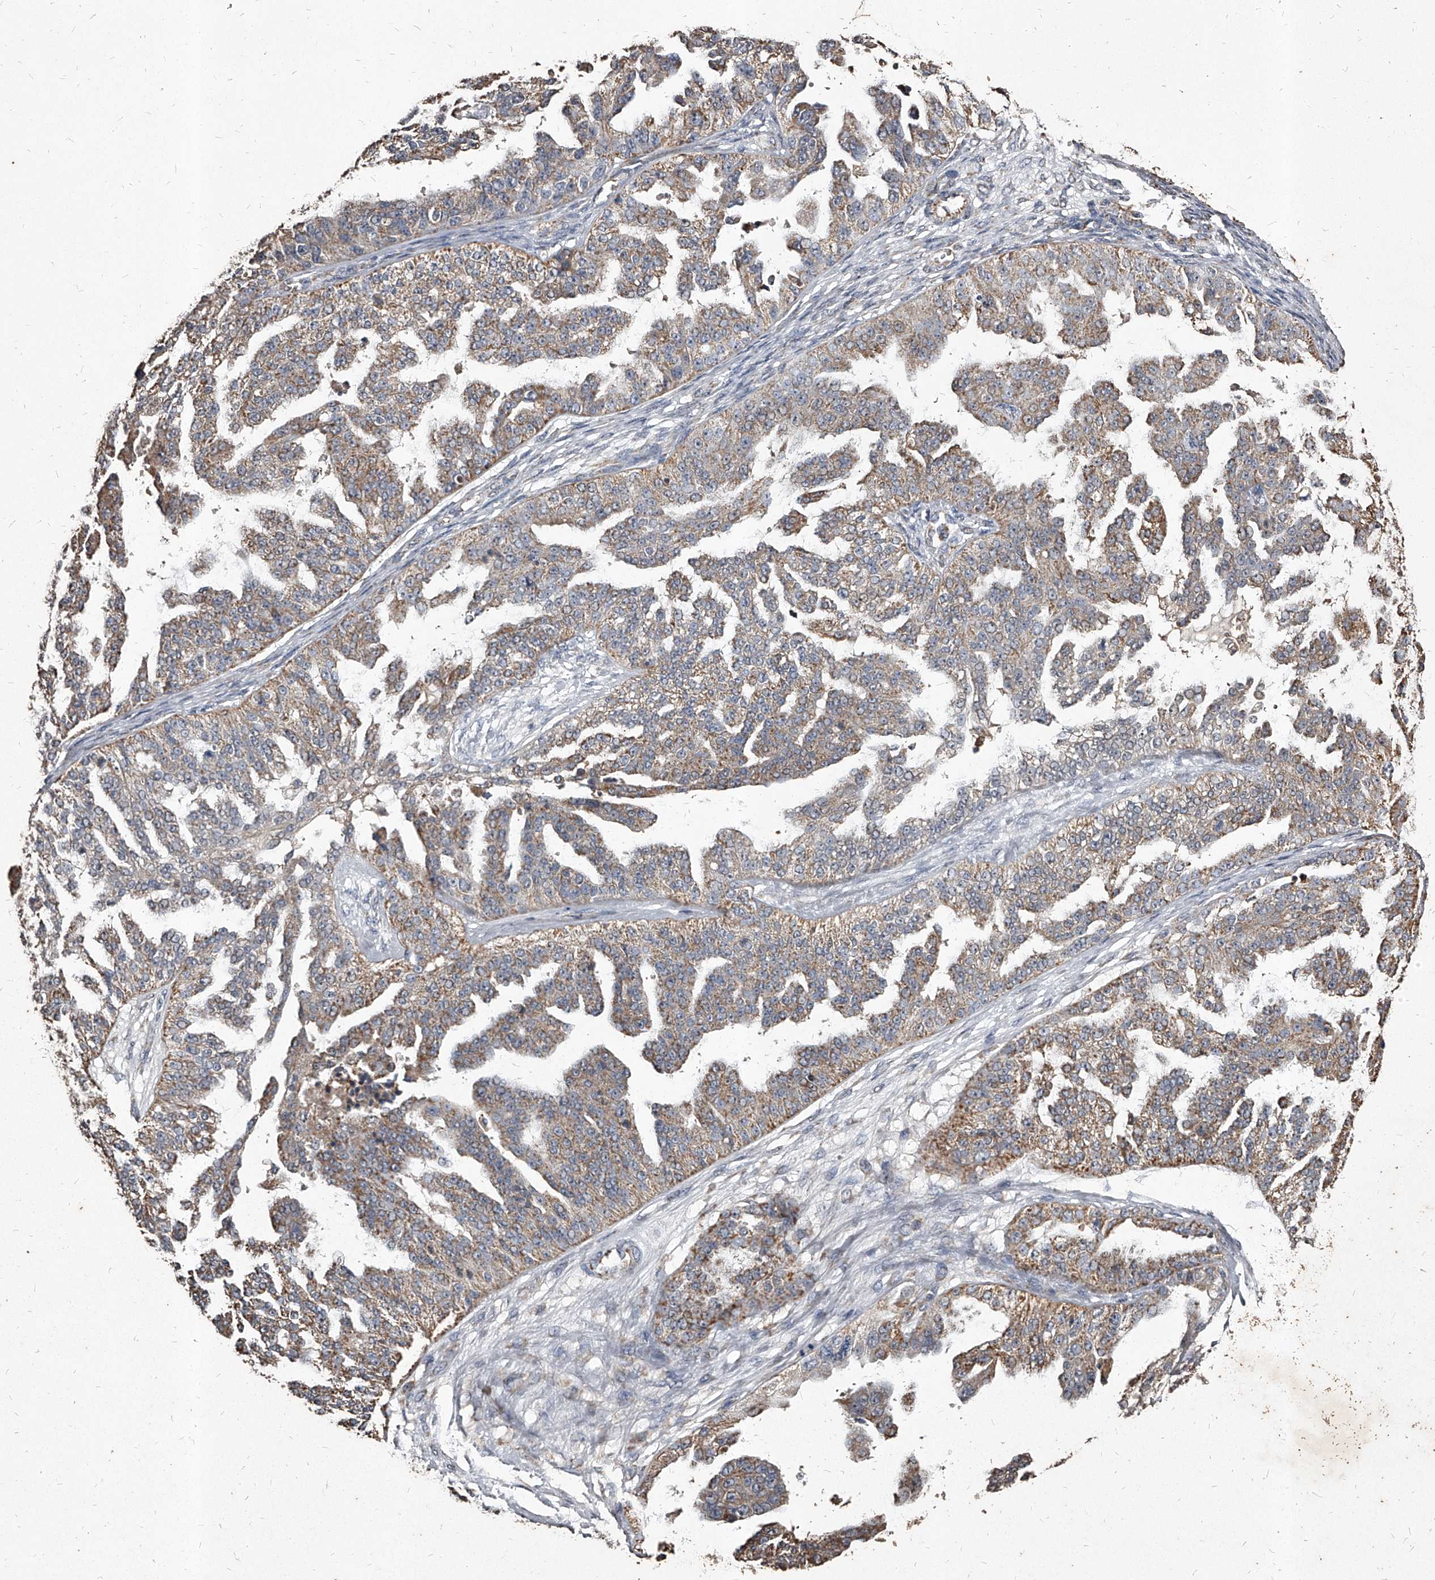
{"staining": {"intensity": "weak", "quantity": ">75%", "location": "cytoplasmic/membranous"}, "tissue": "ovarian cancer", "cell_type": "Tumor cells", "image_type": "cancer", "snomed": [{"axis": "morphology", "description": "Cystadenocarcinoma, serous, NOS"}, {"axis": "topography", "description": "Ovary"}], "caption": "Tumor cells show weak cytoplasmic/membranous staining in about >75% of cells in ovarian cancer. (brown staining indicates protein expression, while blue staining denotes nuclei).", "gene": "GPR183", "patient": {"sex": "female", "age": 58}}